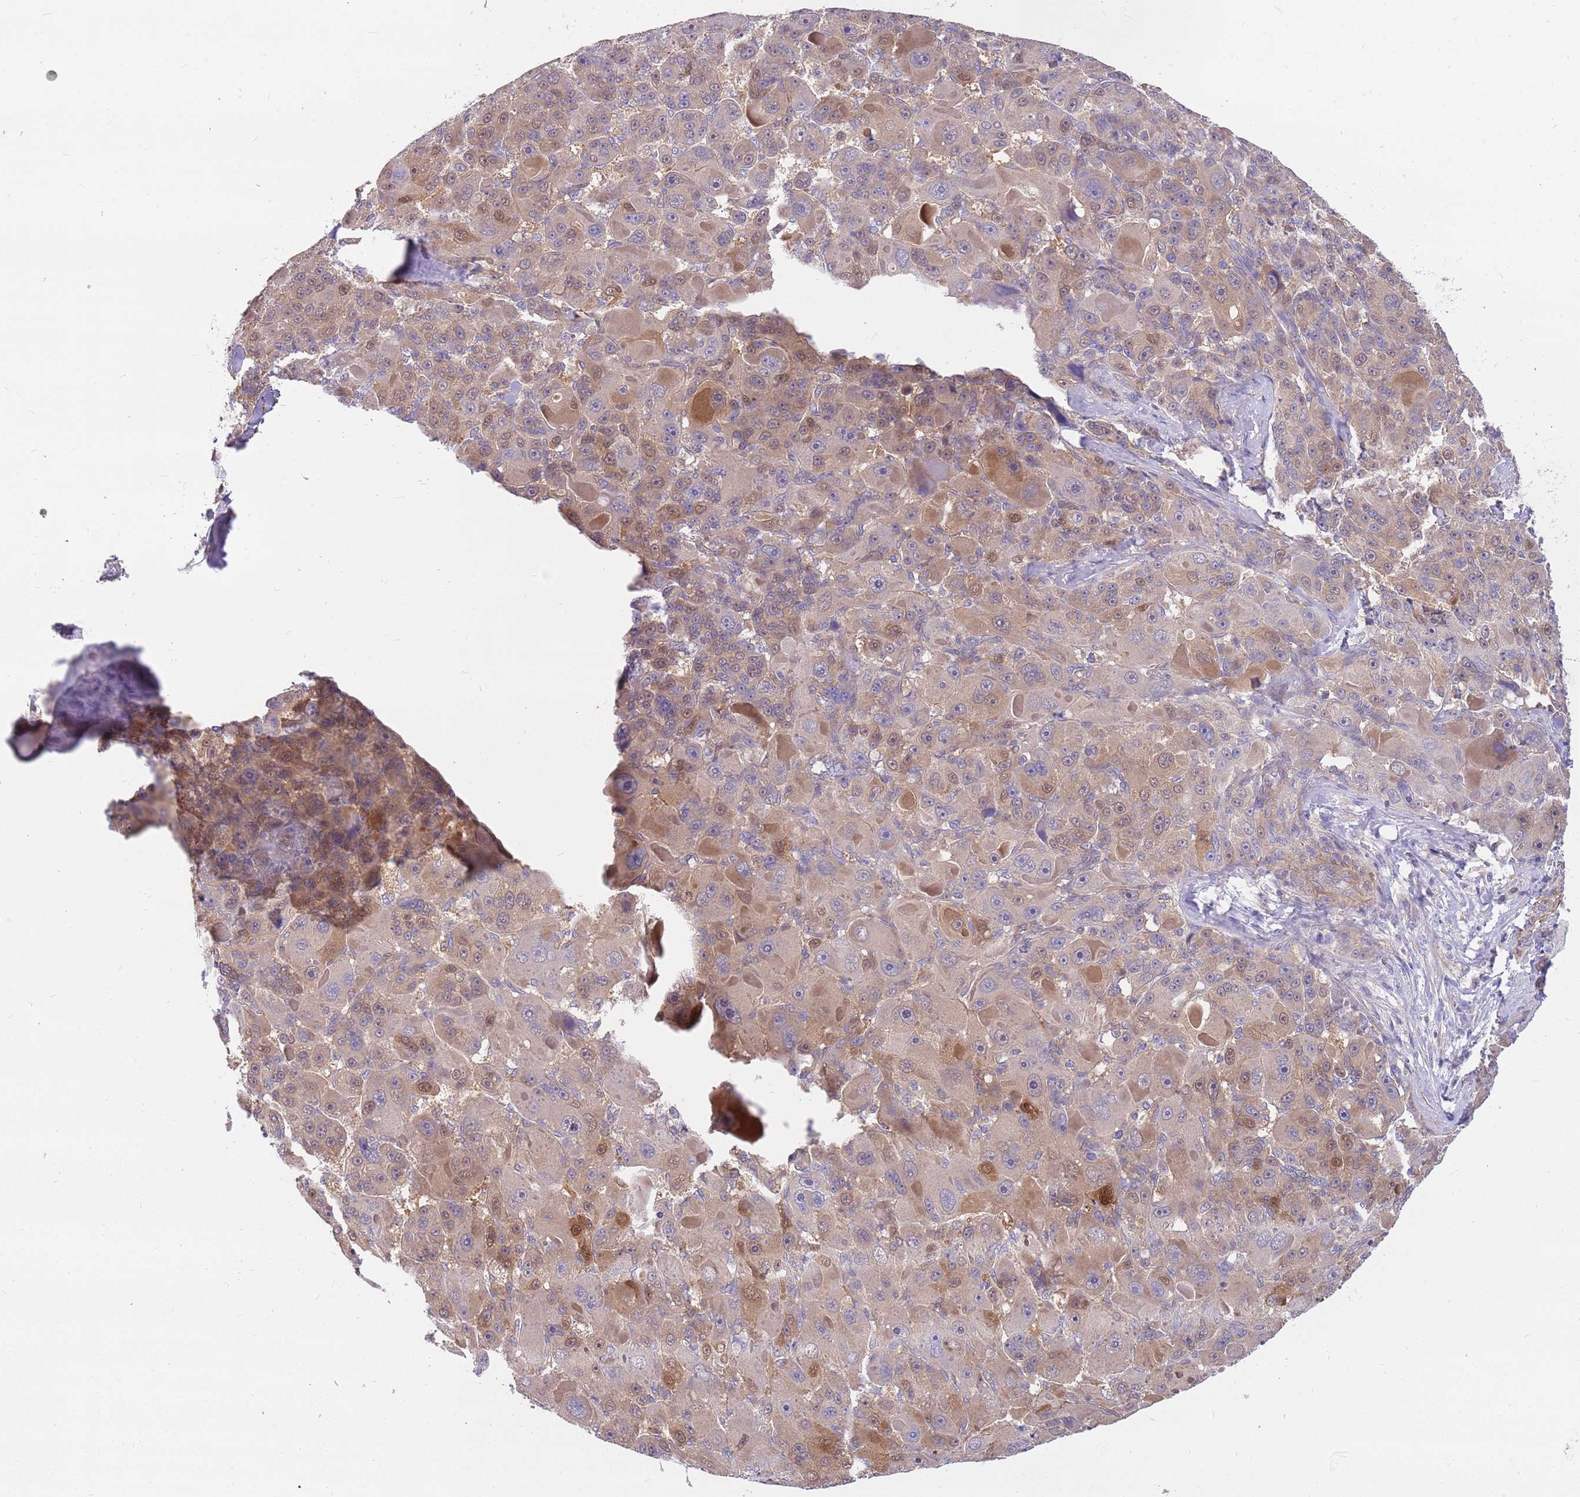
{"staining": {"intensity": "moderate", "quantity": "25%-75%", "location": "cytoplasmic/membranous,nuclear"}, "tissue": "liver cancer", "cell_type": "Tumor cells", "image_type": "cancer", "snomed": [{"axis": "morphology", "description": "Carcinoma, Hepatocellular, NOS"}, {"axis": "topography", "description": "Liver"}], "caption": "Immunohistochemical staining of hepatocellular carcinoma (liver) displays moderate cytoplasmic/membranous and nuclear protein staining in approximately 25%-75% of tumor cells. The staining is performed using DAB brown chromogen to label protein expression. The nuclei are counter-stained blue using hematoxylin.", "gene": "MVD", "patient": {"sex": "male", "age": 76}}